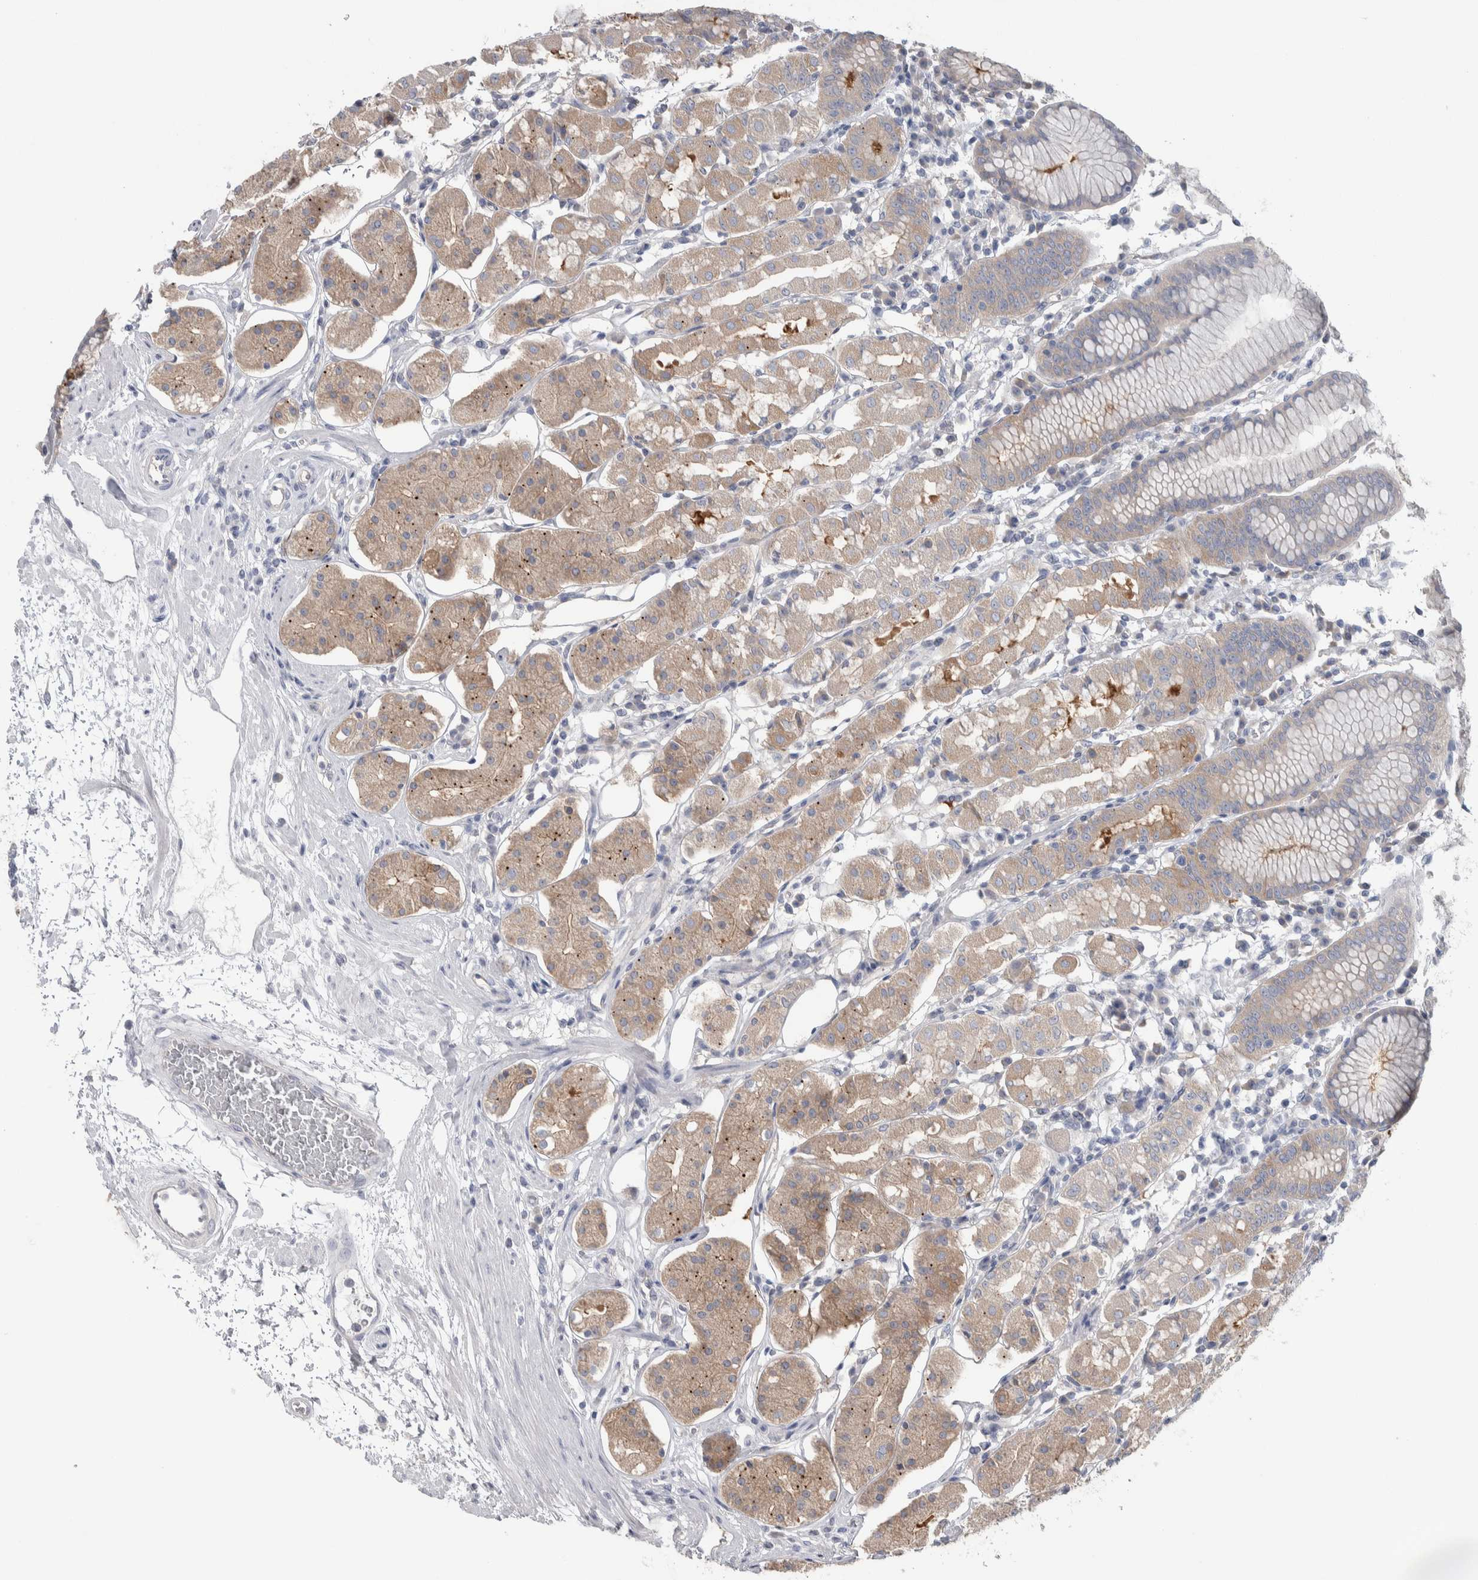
{"staining": {"intensity": "weak", "quantity": ">75%", "location": "cytoplasmic/membranous"}, "tissue": "stomach", "cell_type": "Glandular cells", "image_type": "normal", "snomed": [{"axis": "morphology", "description": "Normal tissue, NOS"}, {"axis": "topography", "description": "Stomach"}, {"axis": "topography", "description": "Stomach, lower"}], "caption": "Brown immunohistochemical staining in benign human stomach demonstrates weak cytoplasmic/membranous positivity in approximately >75% of glandular cells.", "gene": "GPHN", "patient": {"sex": "female", "age": 56}}